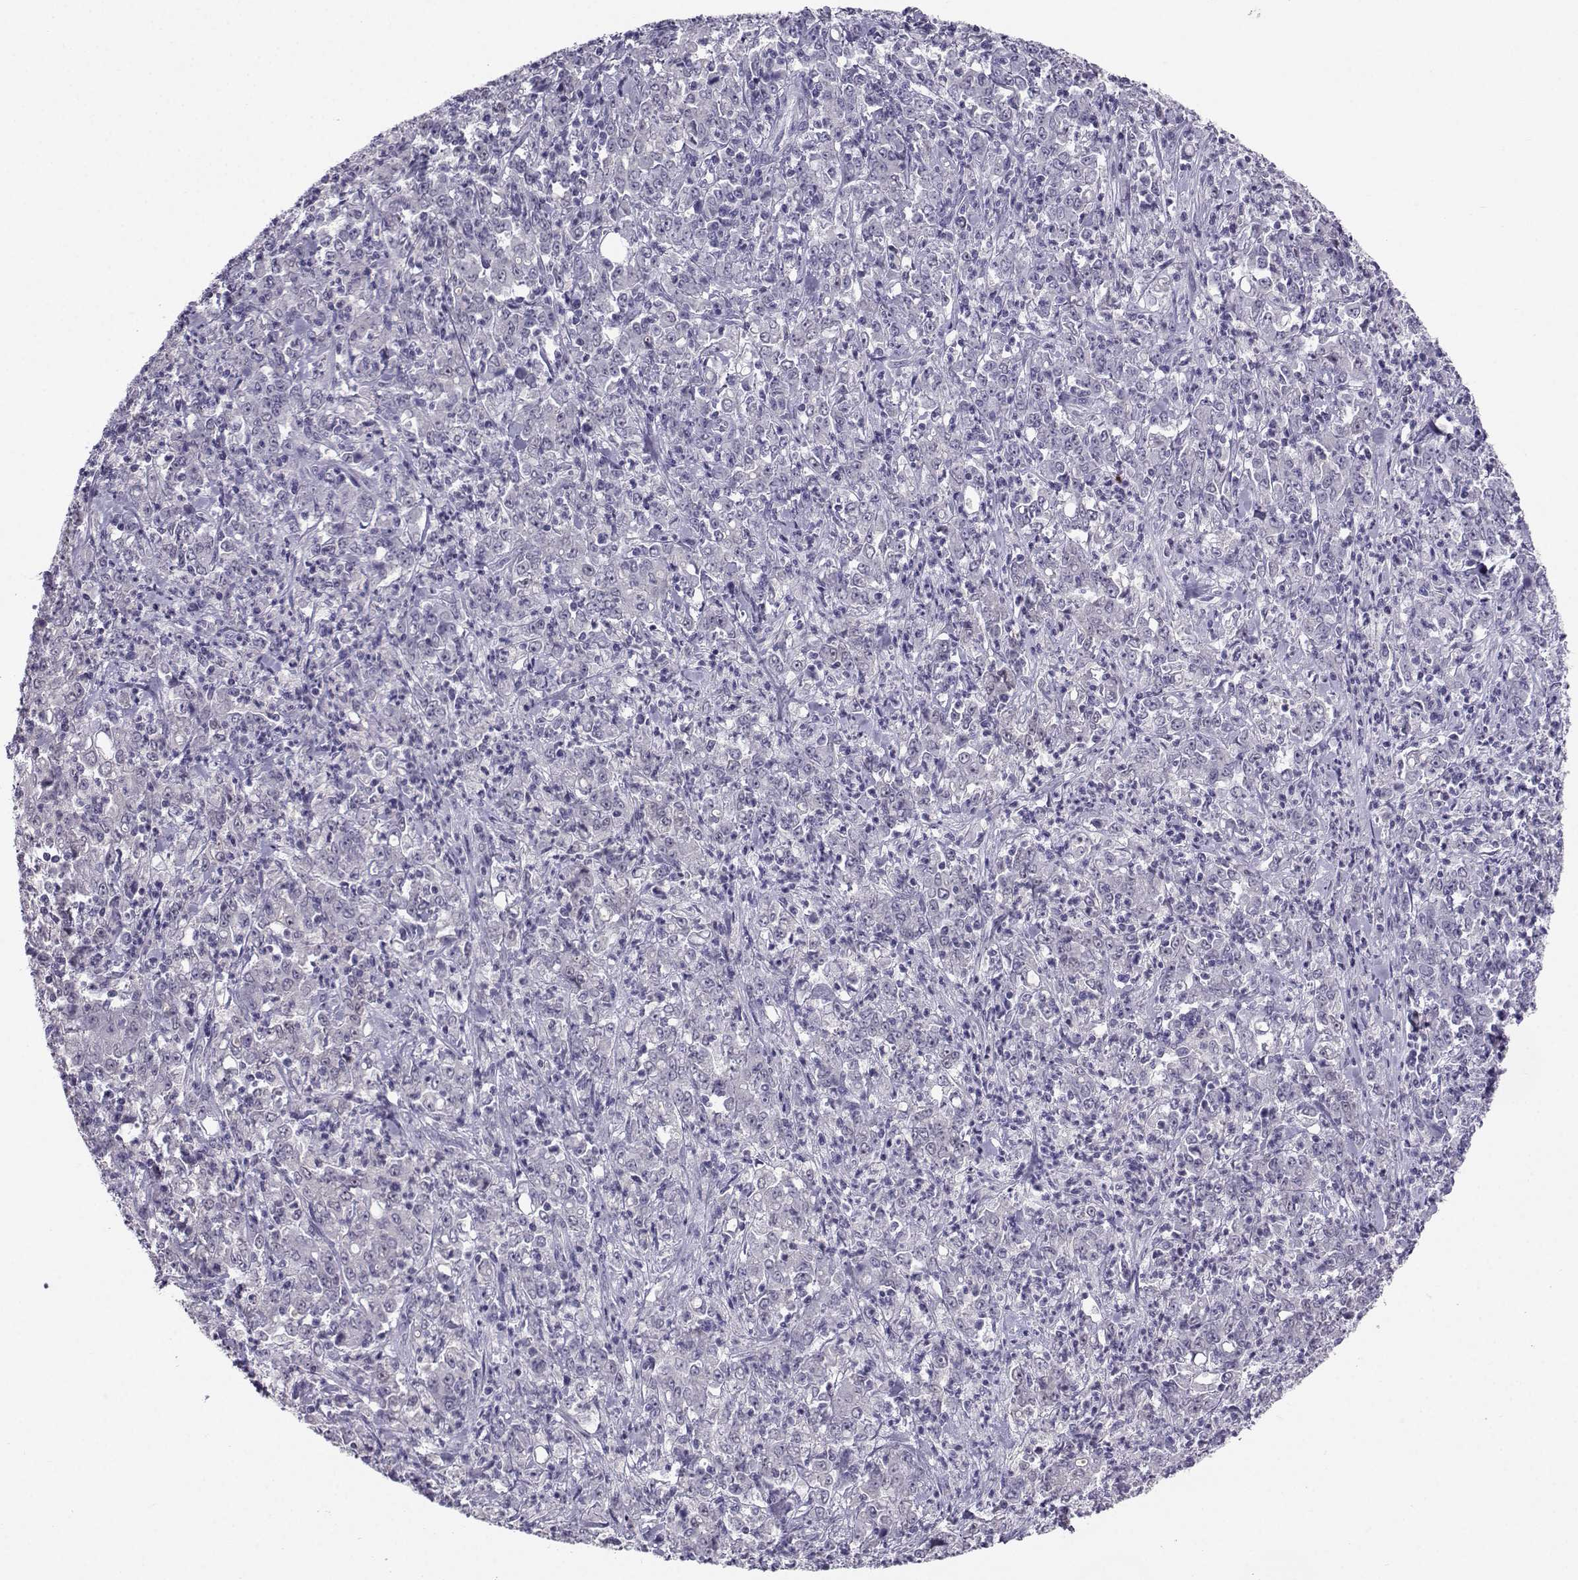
{"staining": {"intensity": "negative", "quantity": "none", "location": "none"}, "tissue": "stomach cancer", "cell_type": "Tumor cells", "image_type": "cancer", "snomed": [{"axis": "morphology", "description": "Adenocarcinoma, NOS"}, {"axis": "topography", "description": "Stomach, lower"}], "caption": "High power microscopy micrograph of an IHC photomicrograph of adenocarcinoma (stomach), revealing no significant expression in tumor cells.", "gene": "PGK1", "patient": {"sex": "female", "age": 71}}